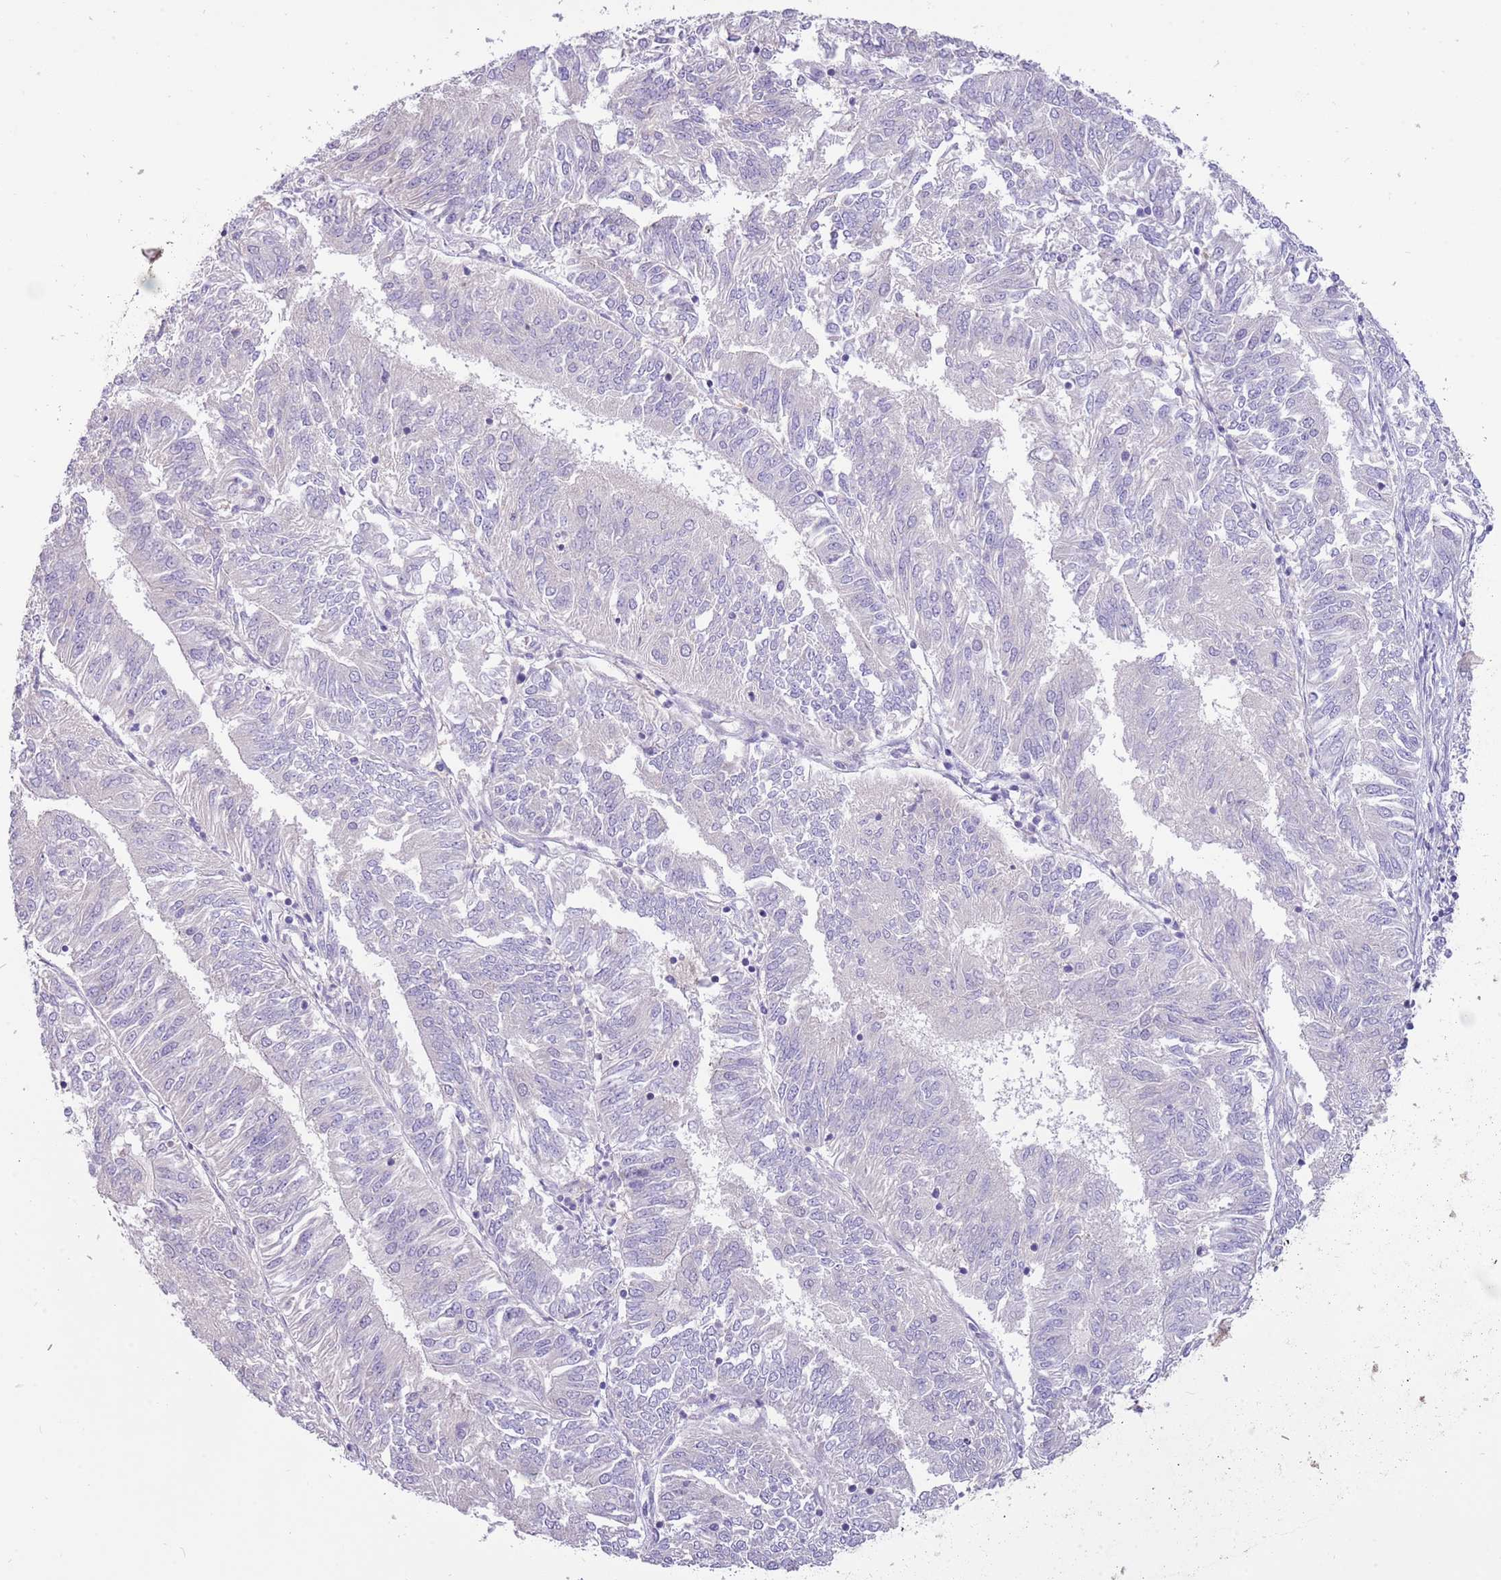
{"staining": {"intensity": "negative", "quantity": "none", "location": "none"}, "tissue": "endometrial cancer", "cell_type": "Tumor cells", "image_type": "cancer", "snomed": [{"axis": "morphology", "description": "Adenocarcinoma, NOS"}, {"axis": "topography", "description": "Endometrium"}], "caption": "Immunohistochemistry (IHC) photomicrograph of endometrial adenocarcinoma stained for a protein (brown), which displays no expression in tumor cells.", "gene": "CABYR", "patient": {"sex": "female", "age": 58}}